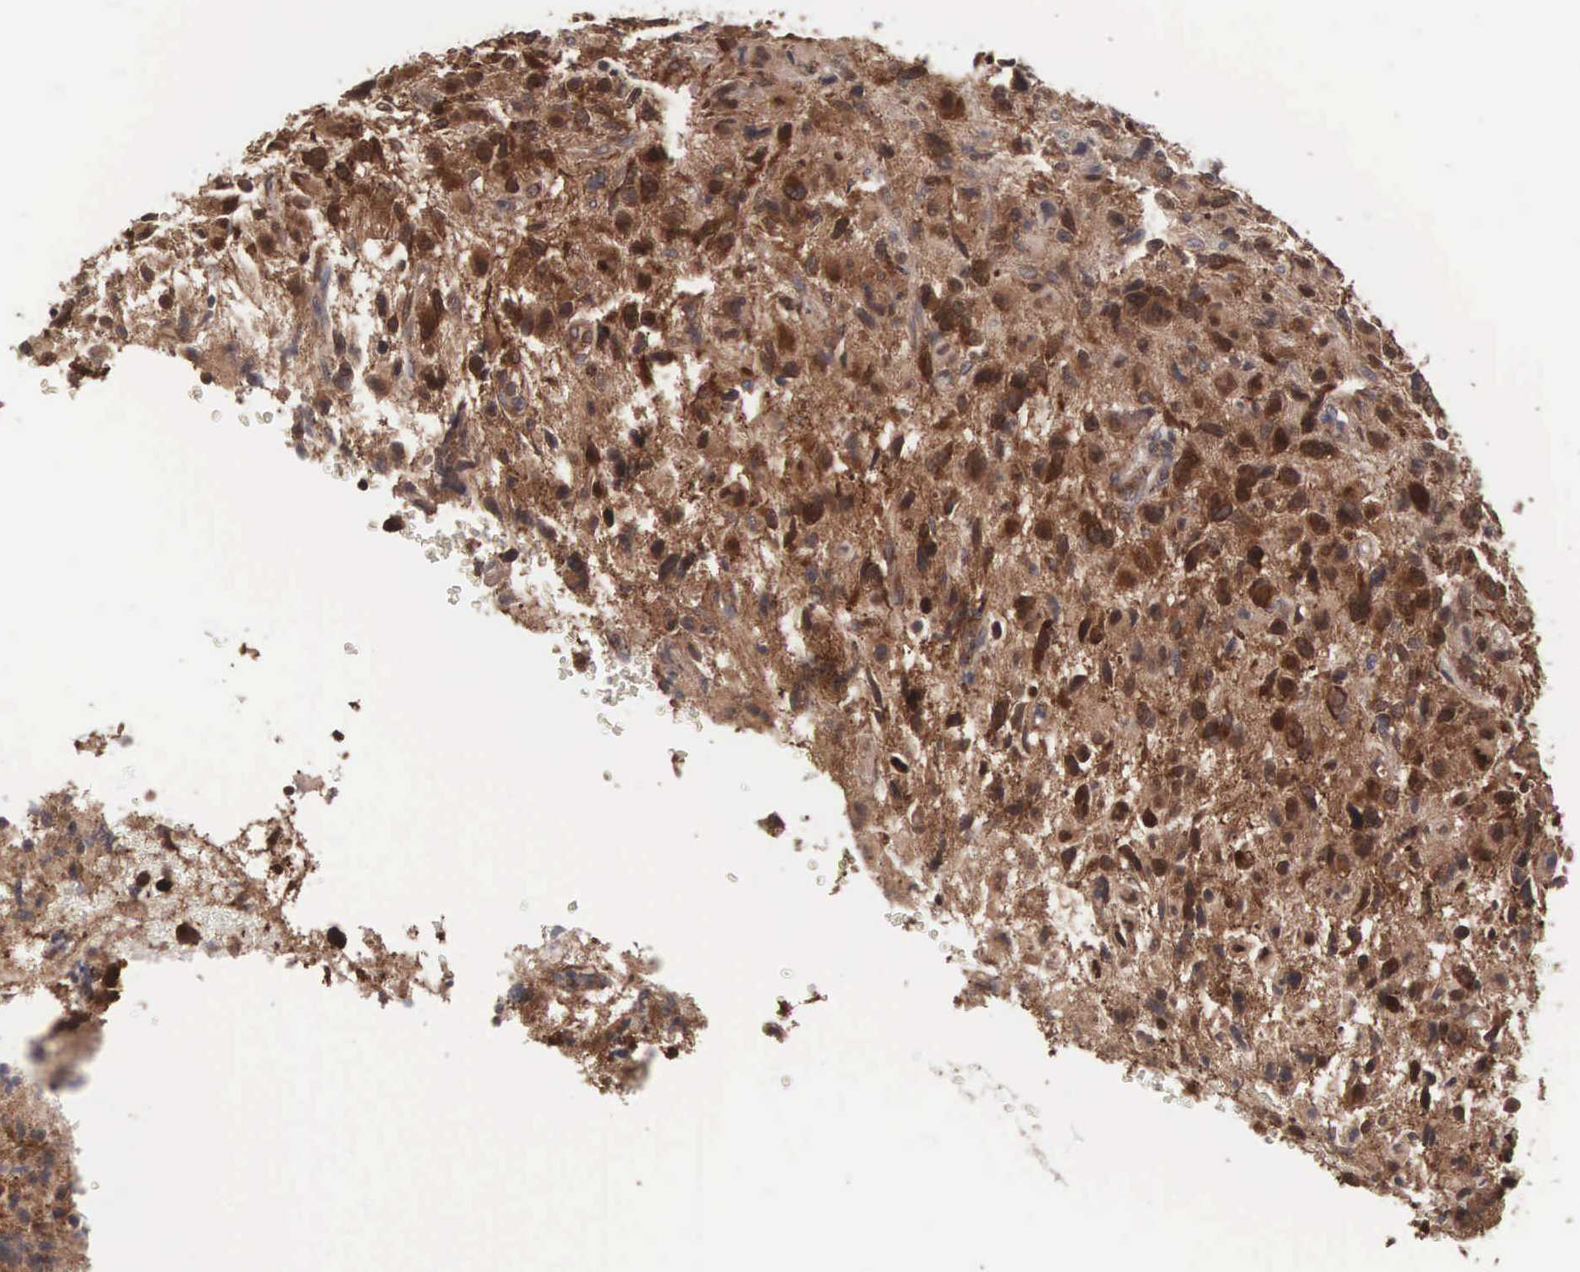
{"staining": {"intensity": "strong", "quantity": ">75%", "location": "cytoplasmic/membranous"}, "tissue": "glioma", "cell_type": "Tumor cells", "image_type": "cancer", "snomed": [{"axis": "morphology", "description": "Glioma, malignant, High grade"}, {"axis": "topography", "description": "Brain"}], "caption": "Immunohistochemical staining of human glioma shows high levels of strong cytoplasmic/membranous protein expression in about >75% of tumor cells. The staining was performed using DAB (3,3'-diaminobenzidine) to visualize the protein expression in brown, while the nuclei were stained in blue with hematoxylin (Magnification: 20x).", "gene": "MTHFD1", "patient": {"sex": "female", "age": 60}}